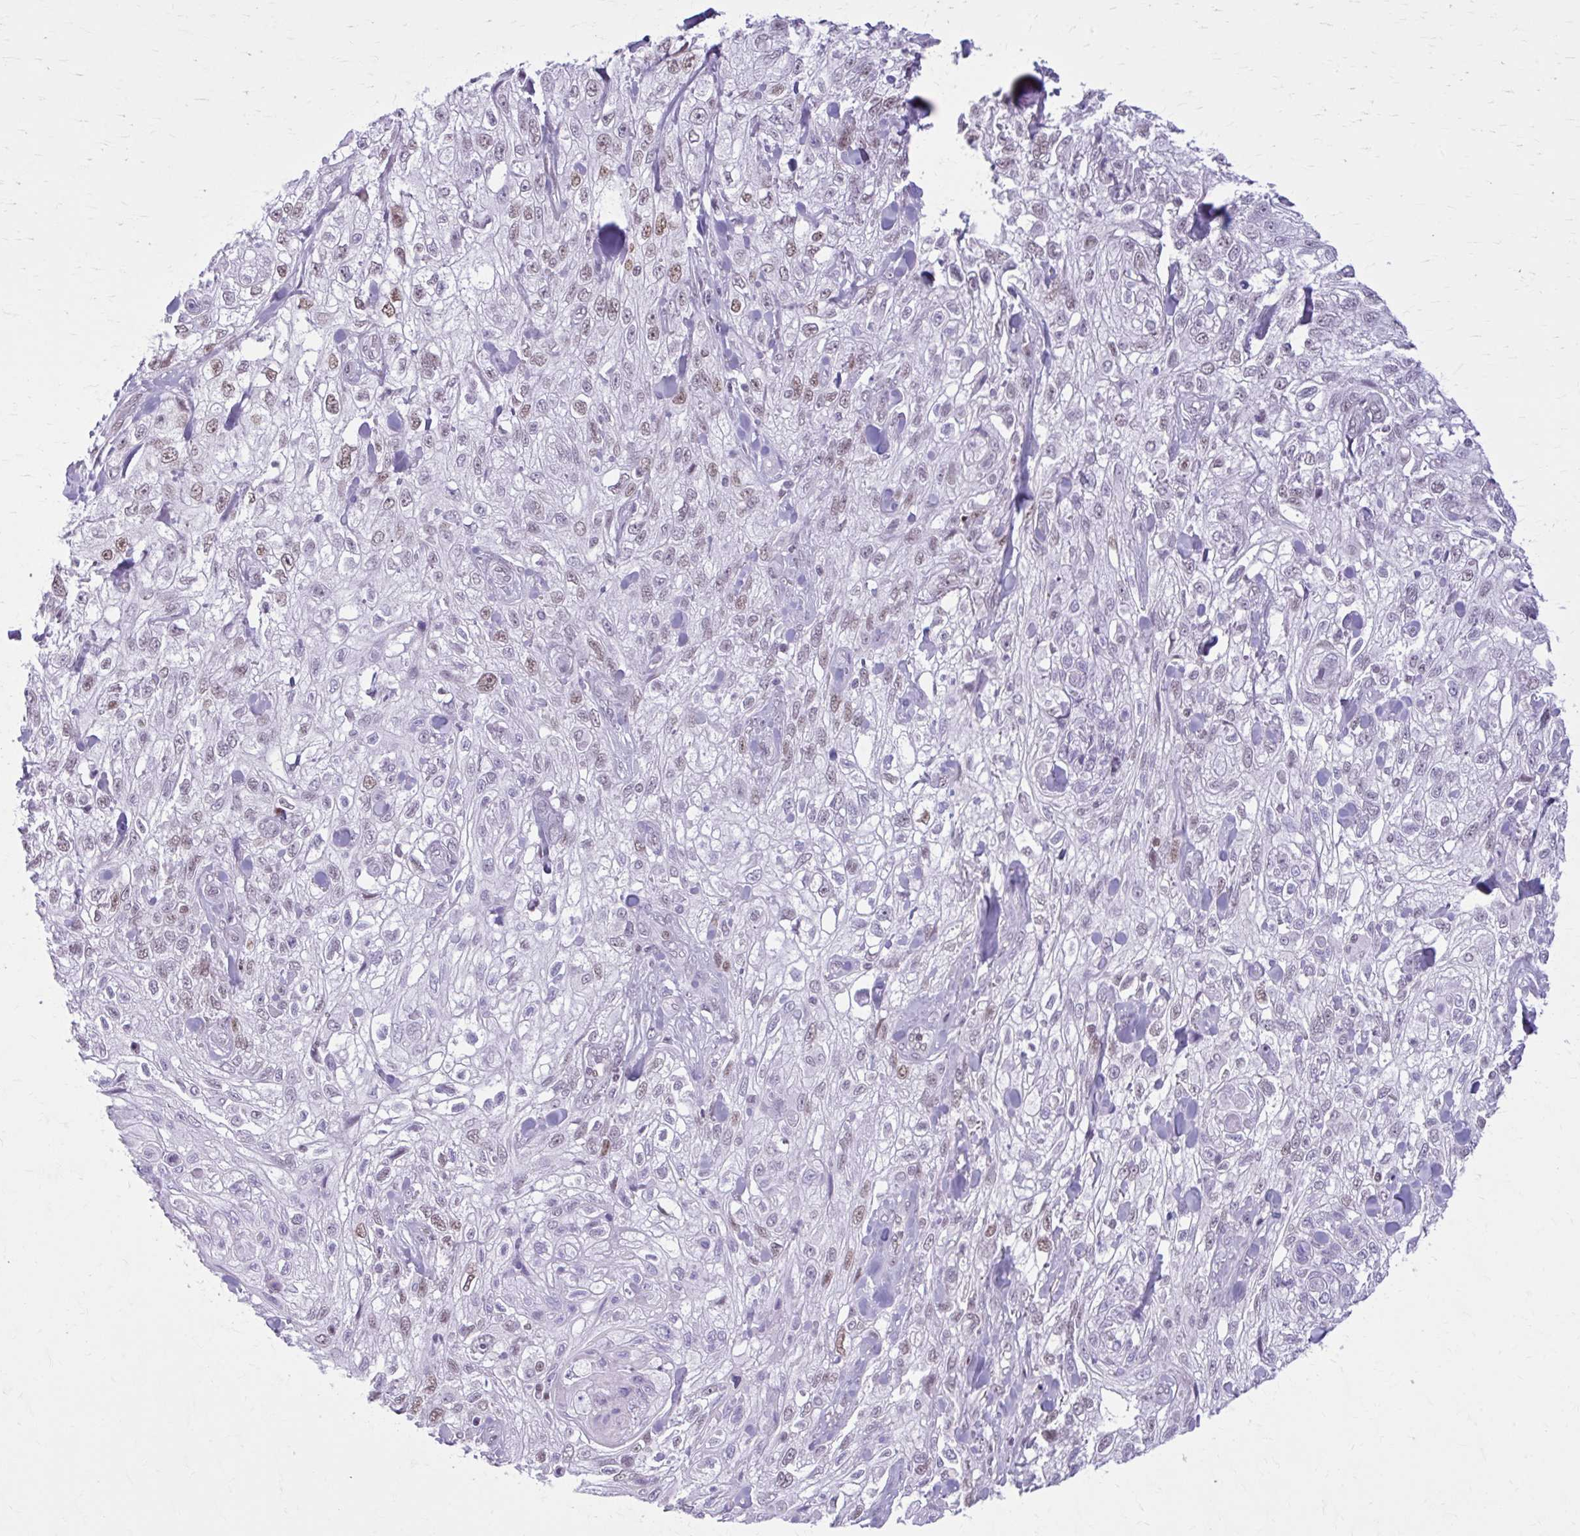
{"staining": {"intensity": "moderate", "quantity": "25%-75%", "location": "nuclear"}, "tissue": "skin cancer", "cell_type": "Tumor cells", "image_type": "cancer", "snomed": [{"axis": "morphology", "description": "Squamous cell carcinoma, NOS"}, {"axis": "topography", "description": "Skin"}, {"axis": "topography", "description": "Vulva"}], "caption": "Skin cancer stained with a protein marker exhibits moderate staining in tumor cells.", "gene": "PABIR1", "patient": {"sex": "female", "age": 86}}